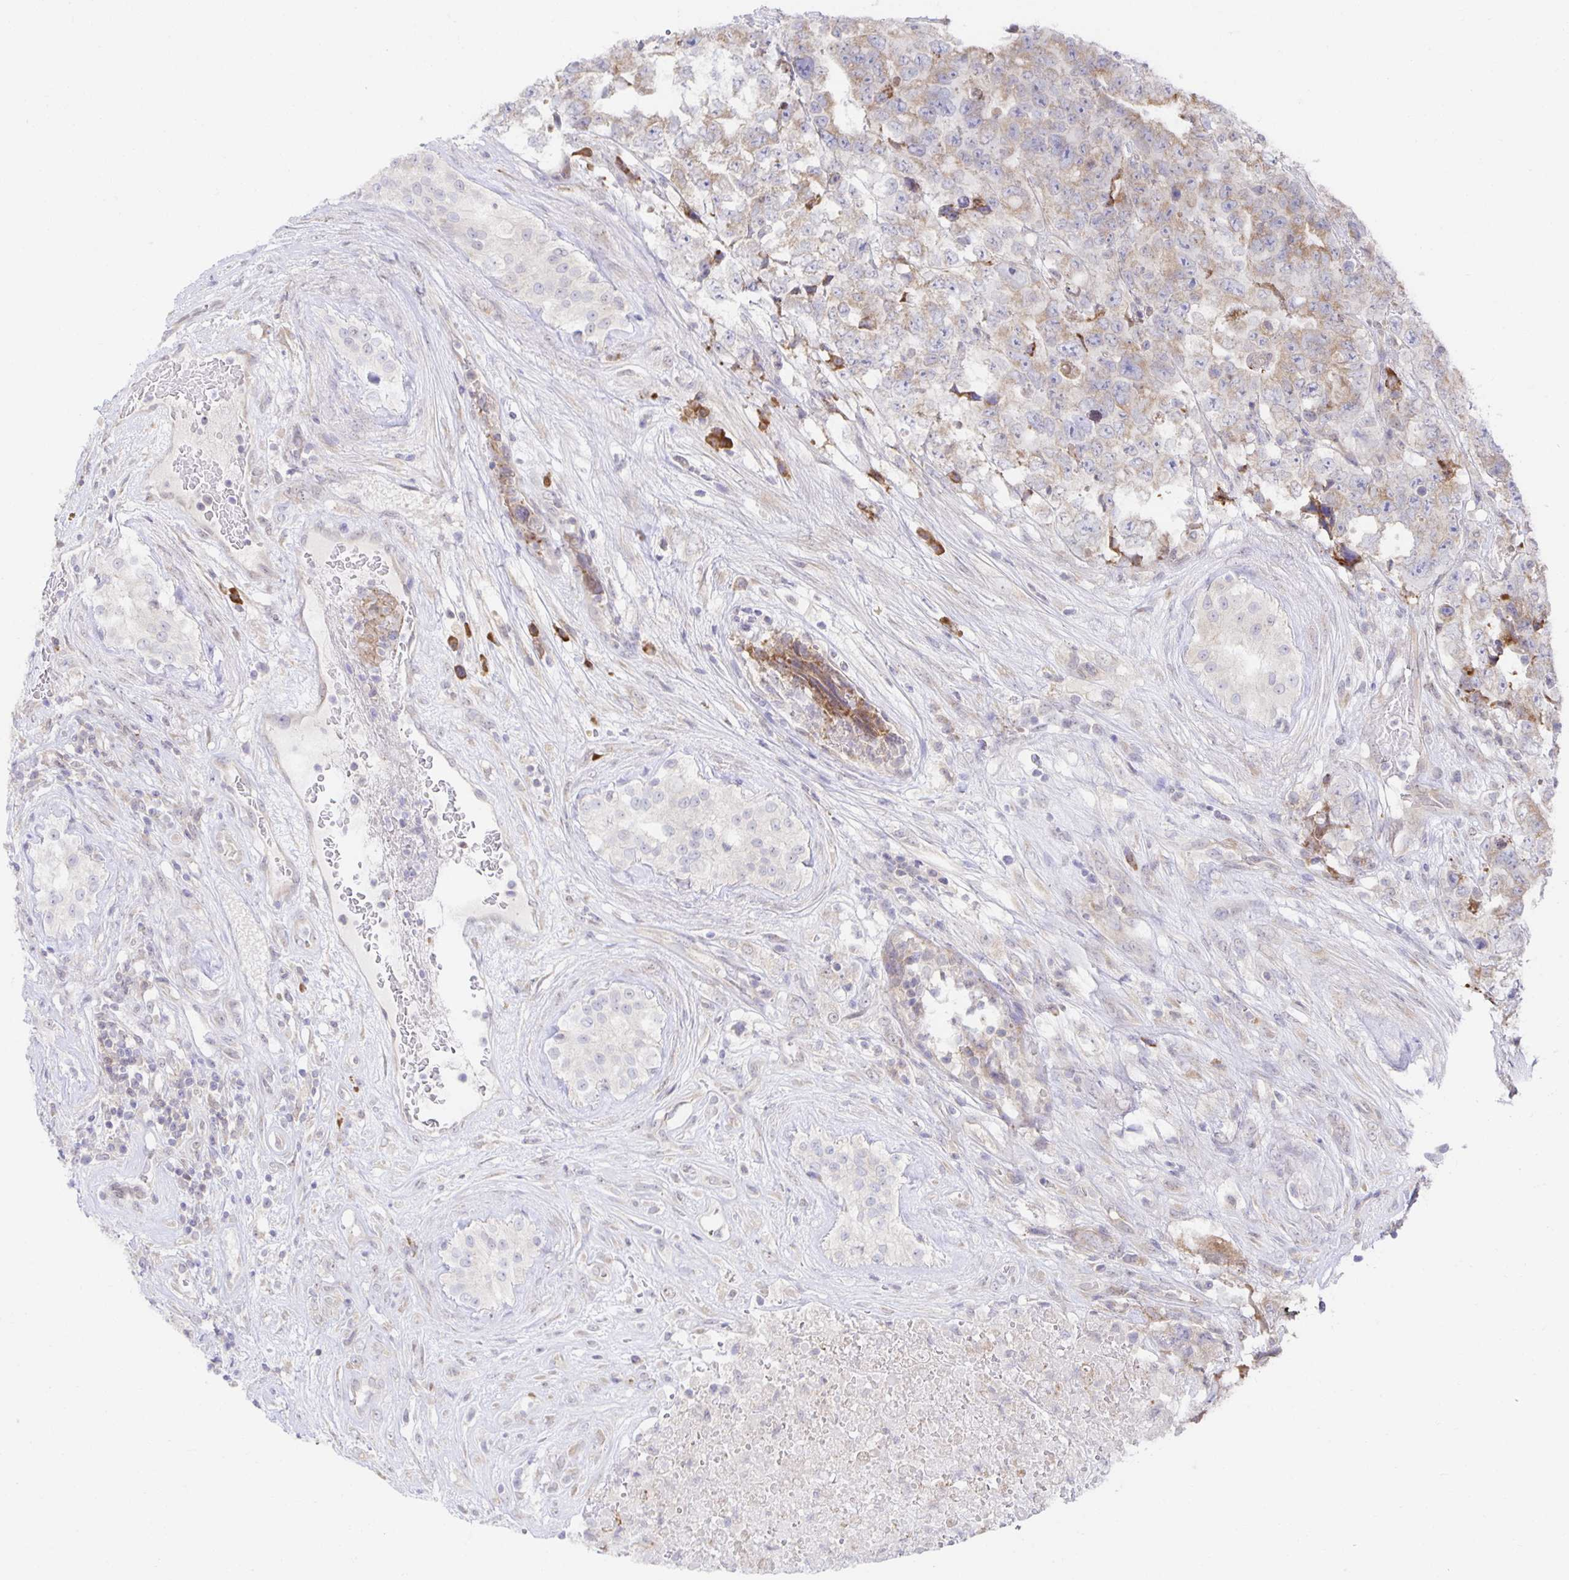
{"staining": {"intensity": "weak", "quantity": "<25%", "location": "cytoplasmic/membranous"}, "tissue": "testis cancer", "cell_type": "Tumor cells", "image_type": "cancer", "snomed": [{"axis": "morphology", "description": "Carcinoma, Embryonal, NOS"}, {"axis": "topography", "description": "Testis"}], "caption": "Photomicrograph shows no protein expression in tumor cells of testis embryonal carcinoma tissue.", "gene": "BAD", "patient": {"sex": "male", "age": 24}}